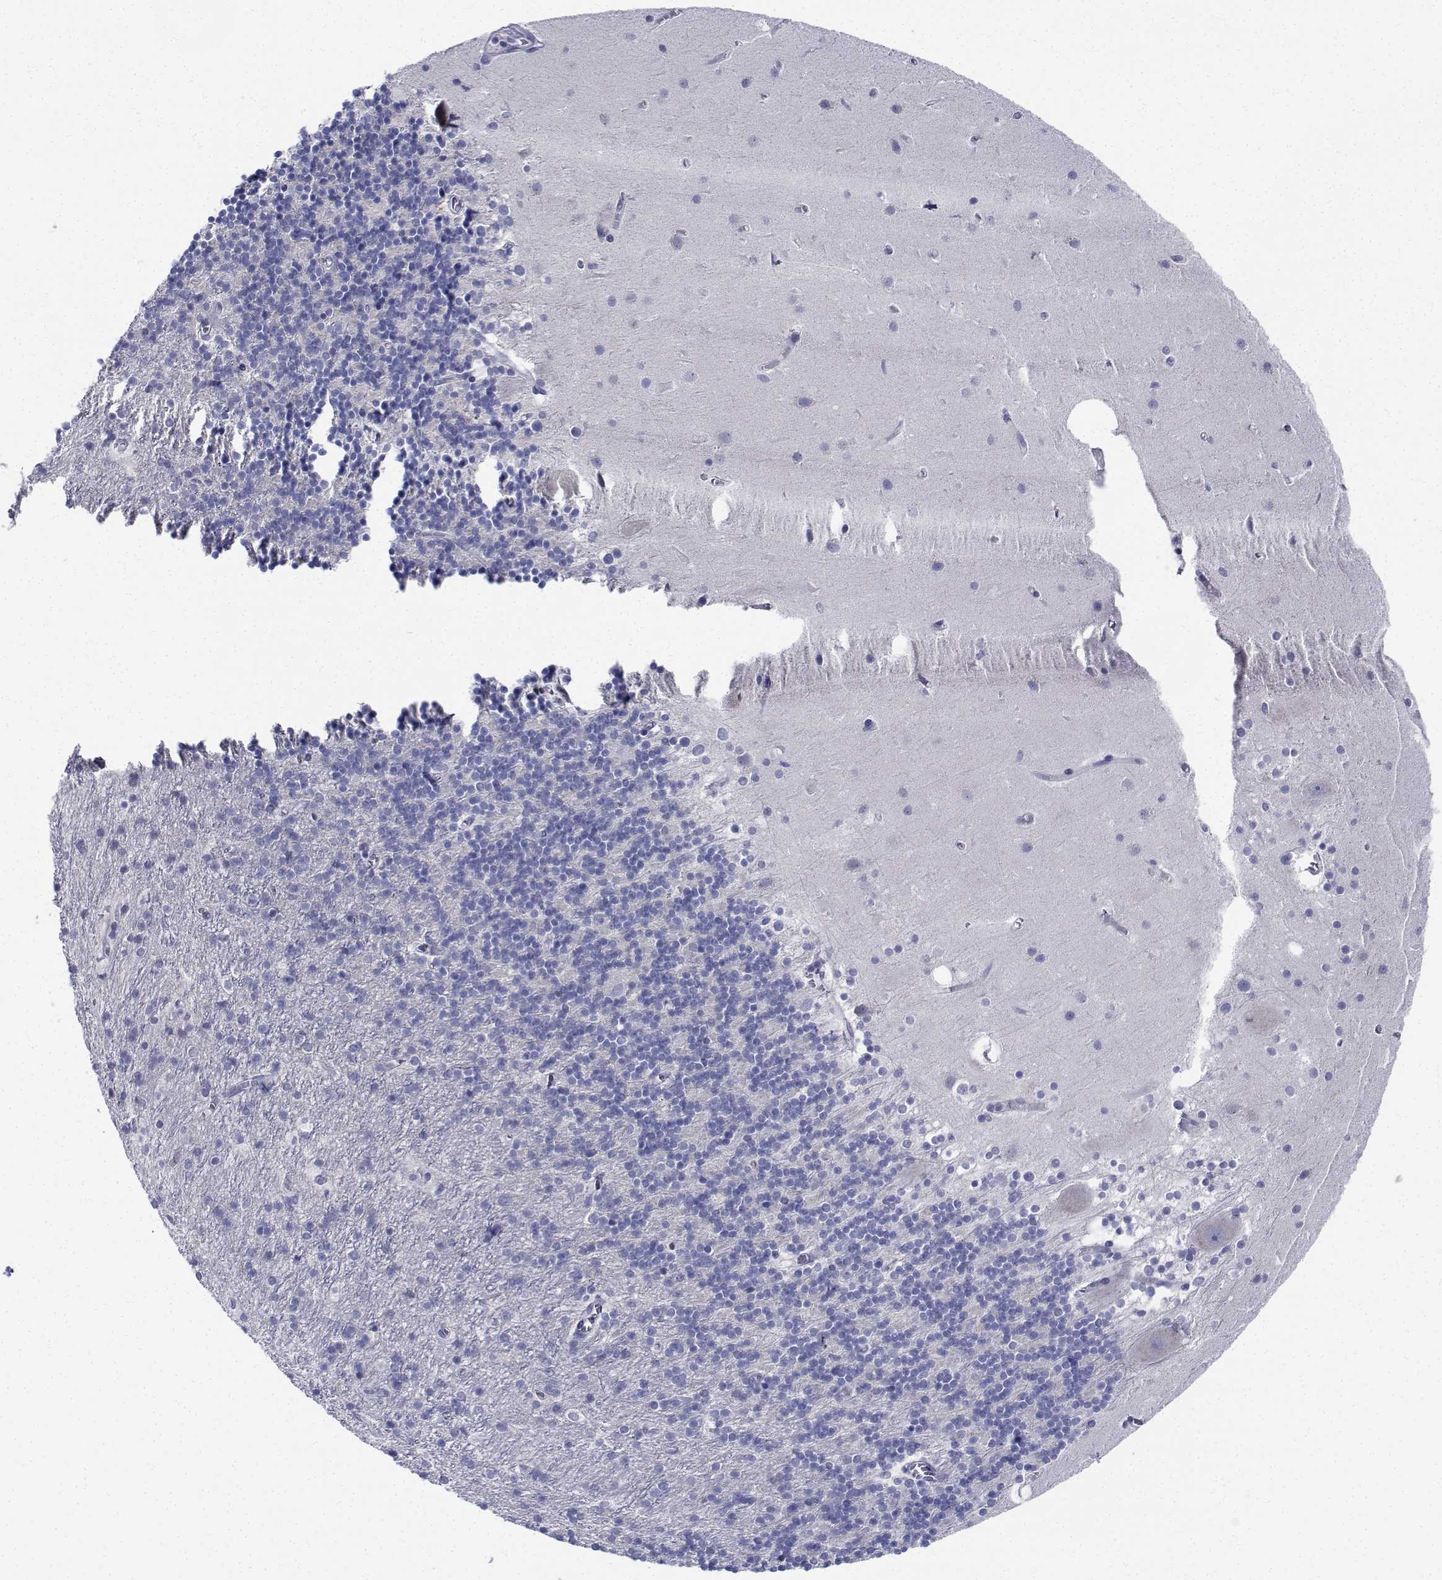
{"staining": {"intensity": "negative", "quantity": "none", "location": "none"}, "tissue": "cerebellum", "cell_type": "Cells in granular layer", "image_type": "normal", "snomed": [{"axis": "morphology", "description": "Normal tissue, NOS"}, {"axis": "topography", "description": "Cerebellum"}], "caption": "IHC photomicrograph of unremarkable cerebellum: human cerebellum stained with DAB (3,3'-diaminobenzidine) shows no significant protein positivity in cells in granular layer.", "gene": "CDHR3", "patient": {"sex": "male", "age": 70}}